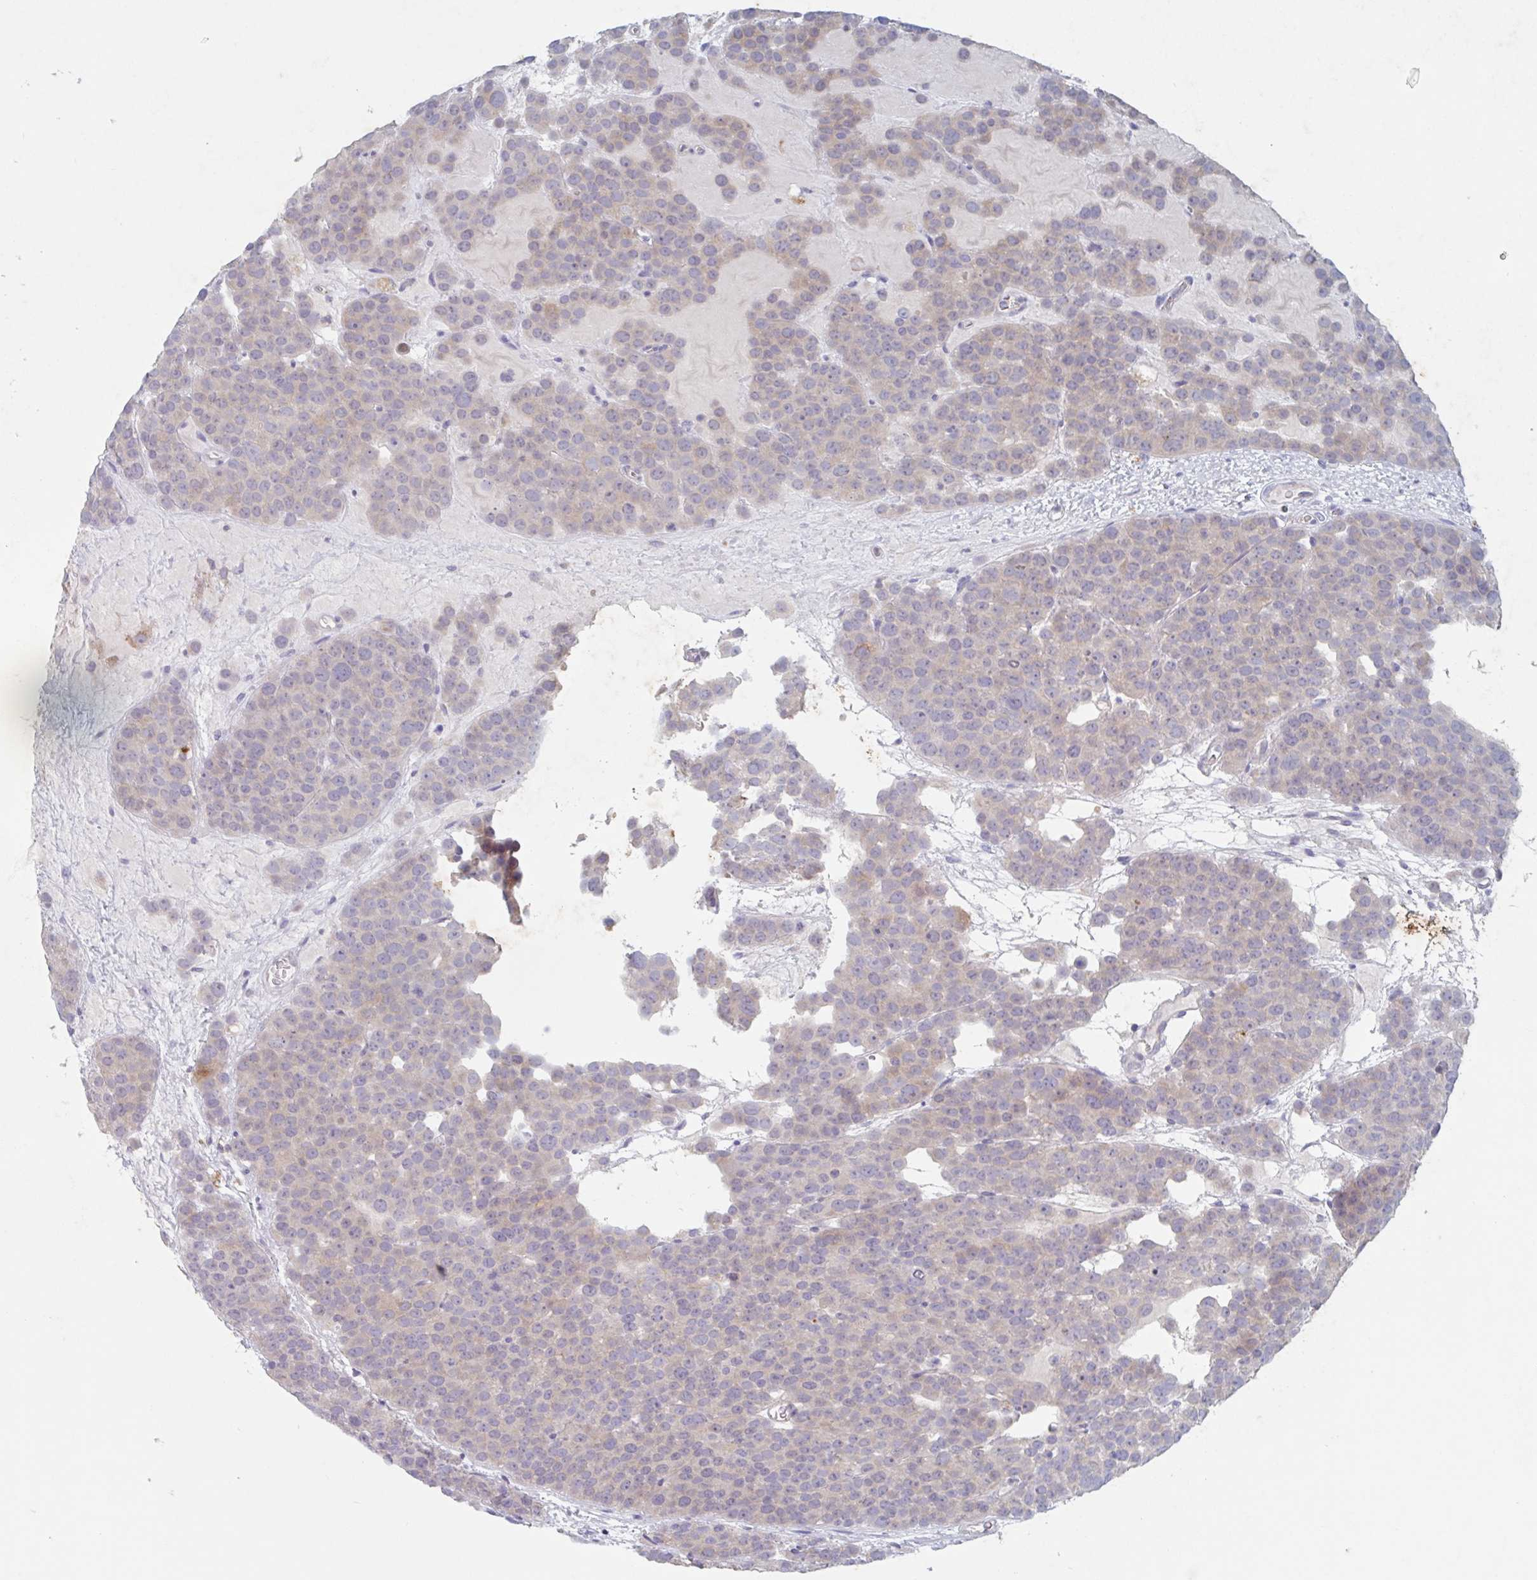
{"staining": {"intensity": "weak", "quantity": "25%-75%", "location": "cytoplasmic/membranous"}, "tissue": "testis cancer", "cell_type": "Tumor cells", "image_type": "cancer", "snomed": [{"axis": "morphology", "description": "Seminoma, NOS"}, {"axis": "topography", "description": "Testis"}], "caption": "Weak cytoplasmic/membranous staining for a protein is seen in about 25%-75% of tumor cells of testis cancer using IHC.", "gene": "MANBA", "patient": {"sex": "male", "age": 71}}